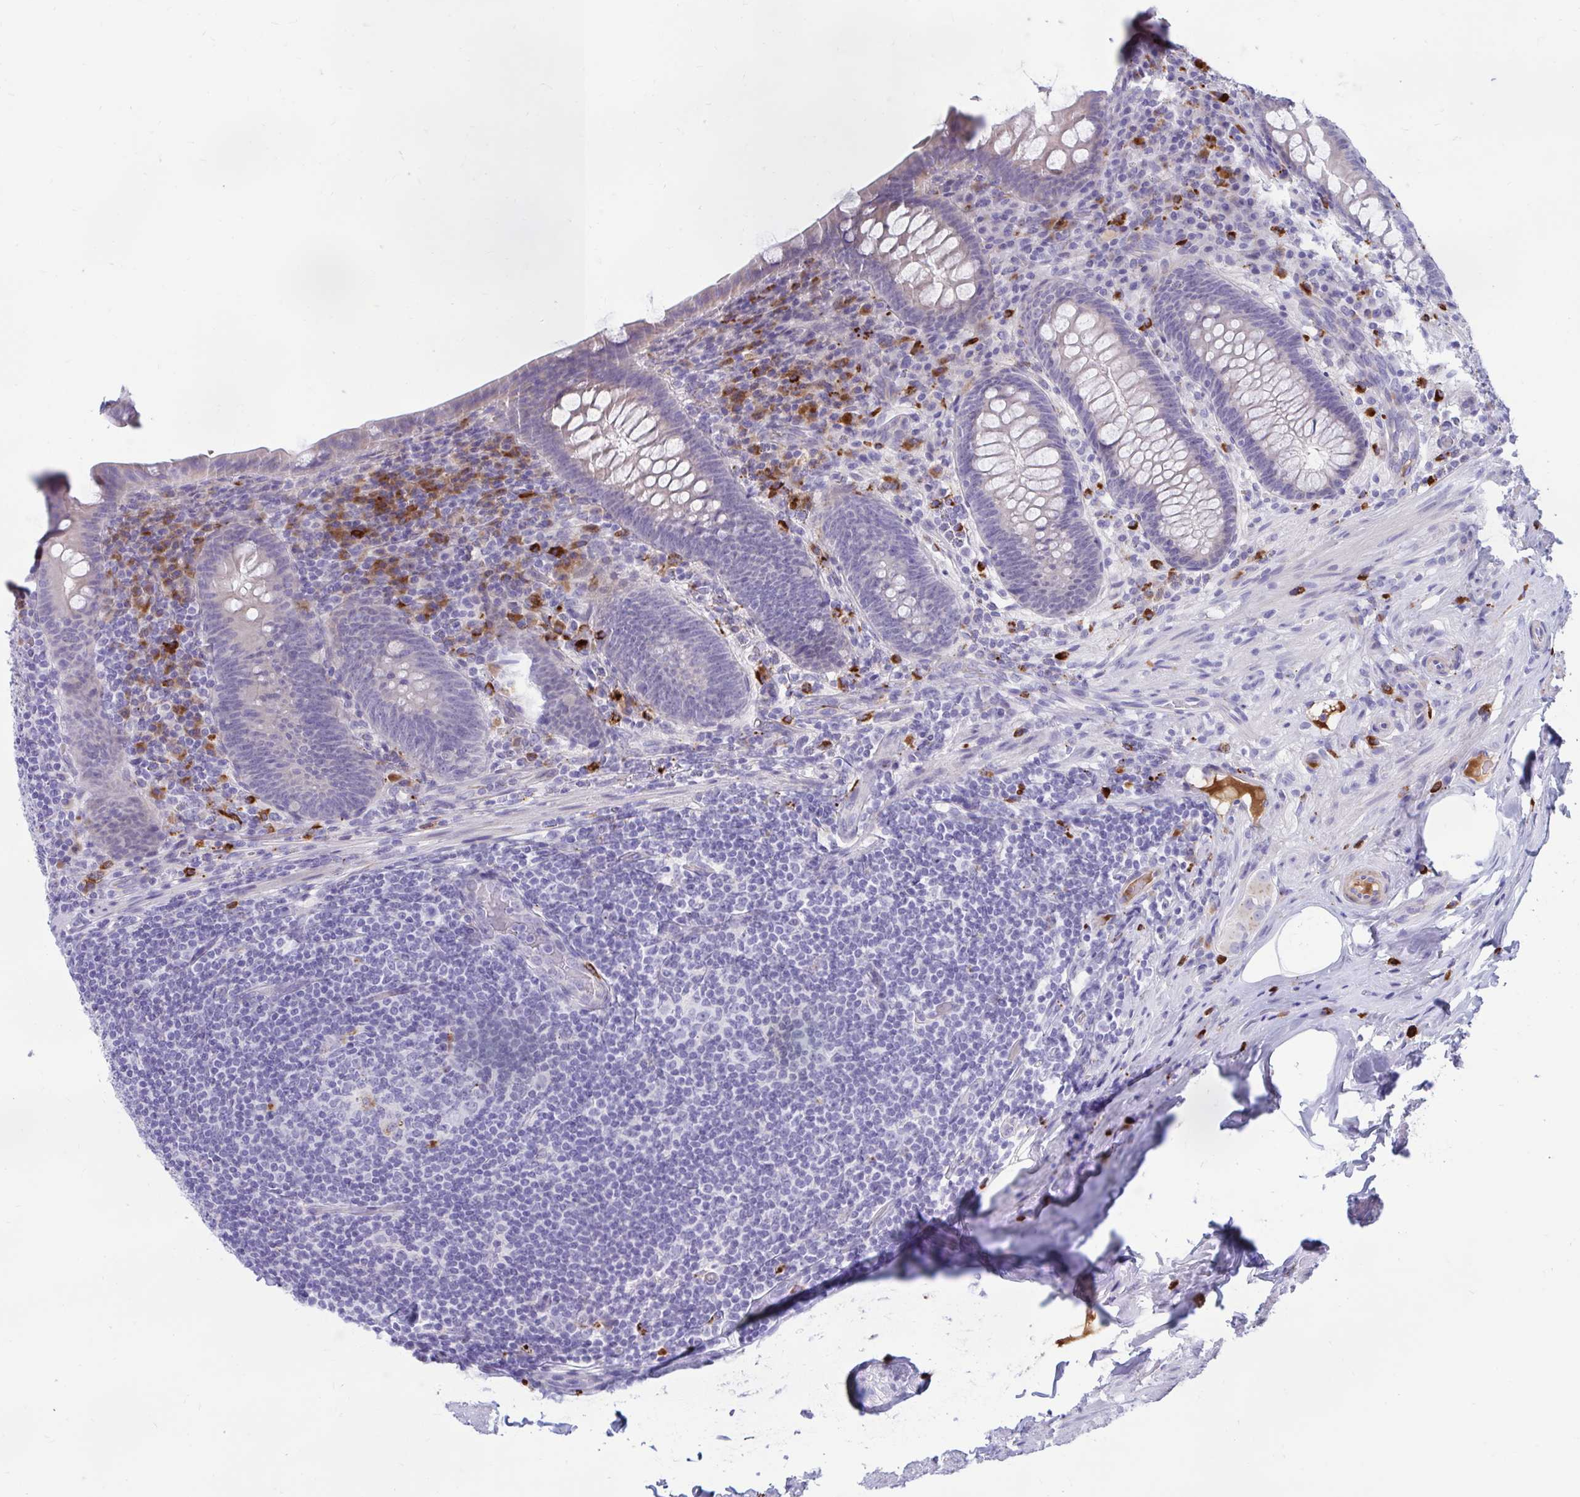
{"staining": {"intensity": "weak", "quantity": "<25%", "location": "cytoplasmic/membranous"}, "tissue": "appendix", "cell_type": "Glandular cells", "image_type": "normal", "snomed": [{"axis": "morphology", "description": "Normal tissue, NOS"}, {"axis": "topography", "description": "Appendix"}], "caption": "High magnification brightfield microscopy of normal appendix stained with DAB (brown) and counterstained with hematoxylin (blue): glandular cells show no significant expression.", "gene": "FAM219B", "patient": {"sex": "male", "age": 71}}